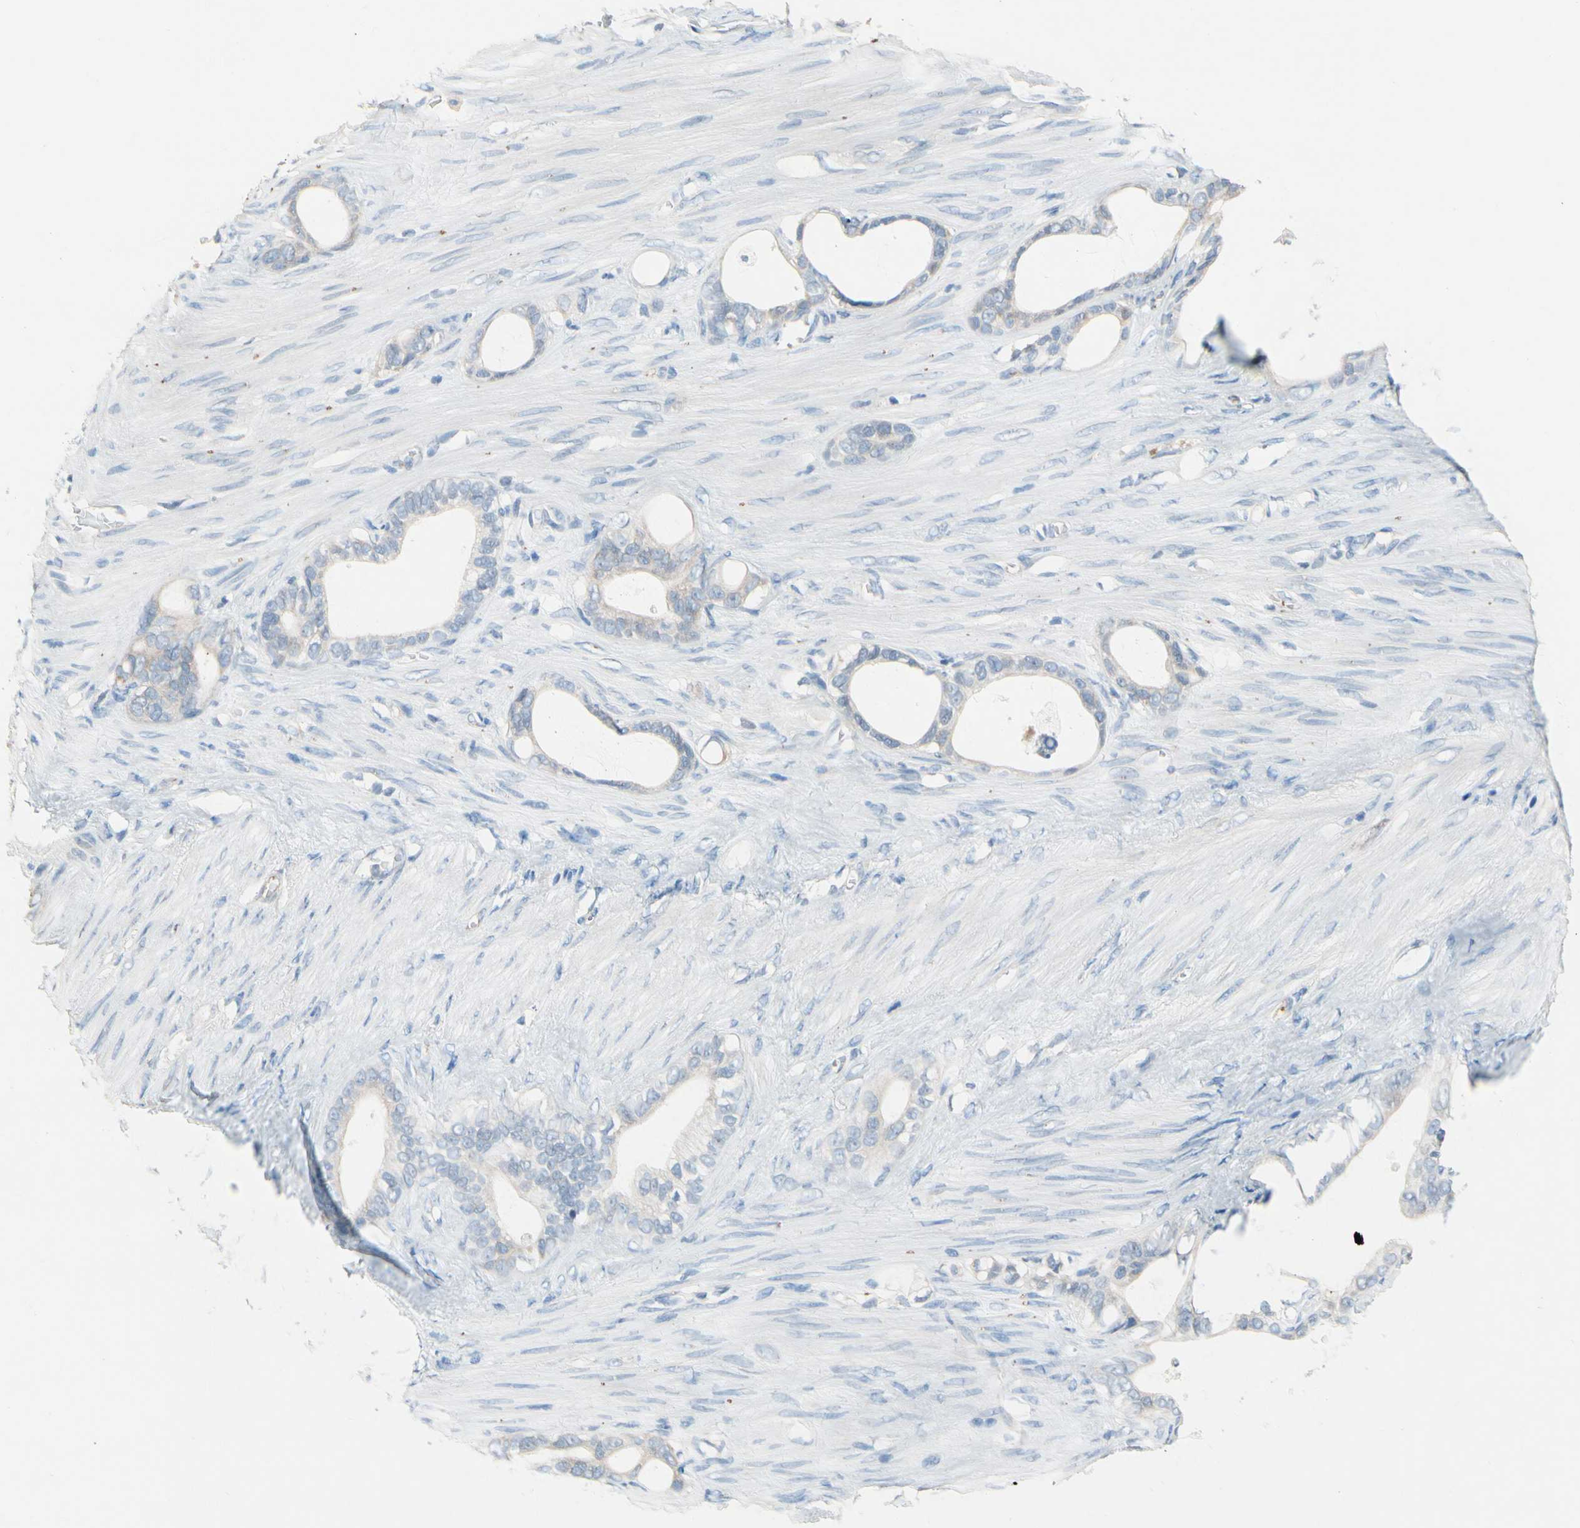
{"staining": {"intensity": "weak", "quantity": "<25%", "location": "cytoplasmic/membranous"}, "tissue": "stomach cancer", "cell_type": "Tumor cells", "image_type": "cancer", "snomed": [{"axis": "morphology", "description": "Adenocarcinoma, NOS"}, {"axis": "topography", "description": "Stomach"}], "caption": "High magnification brightfield microscopy of stomach adenocarcinoma stained with DAB (brown) and counterstained with hematoxylin (blue): tumor cells show no significant positivity. Nuclei are stained in blue.", "gene": "CNDP1", "patient": {"sex": "female", "age": 75}}